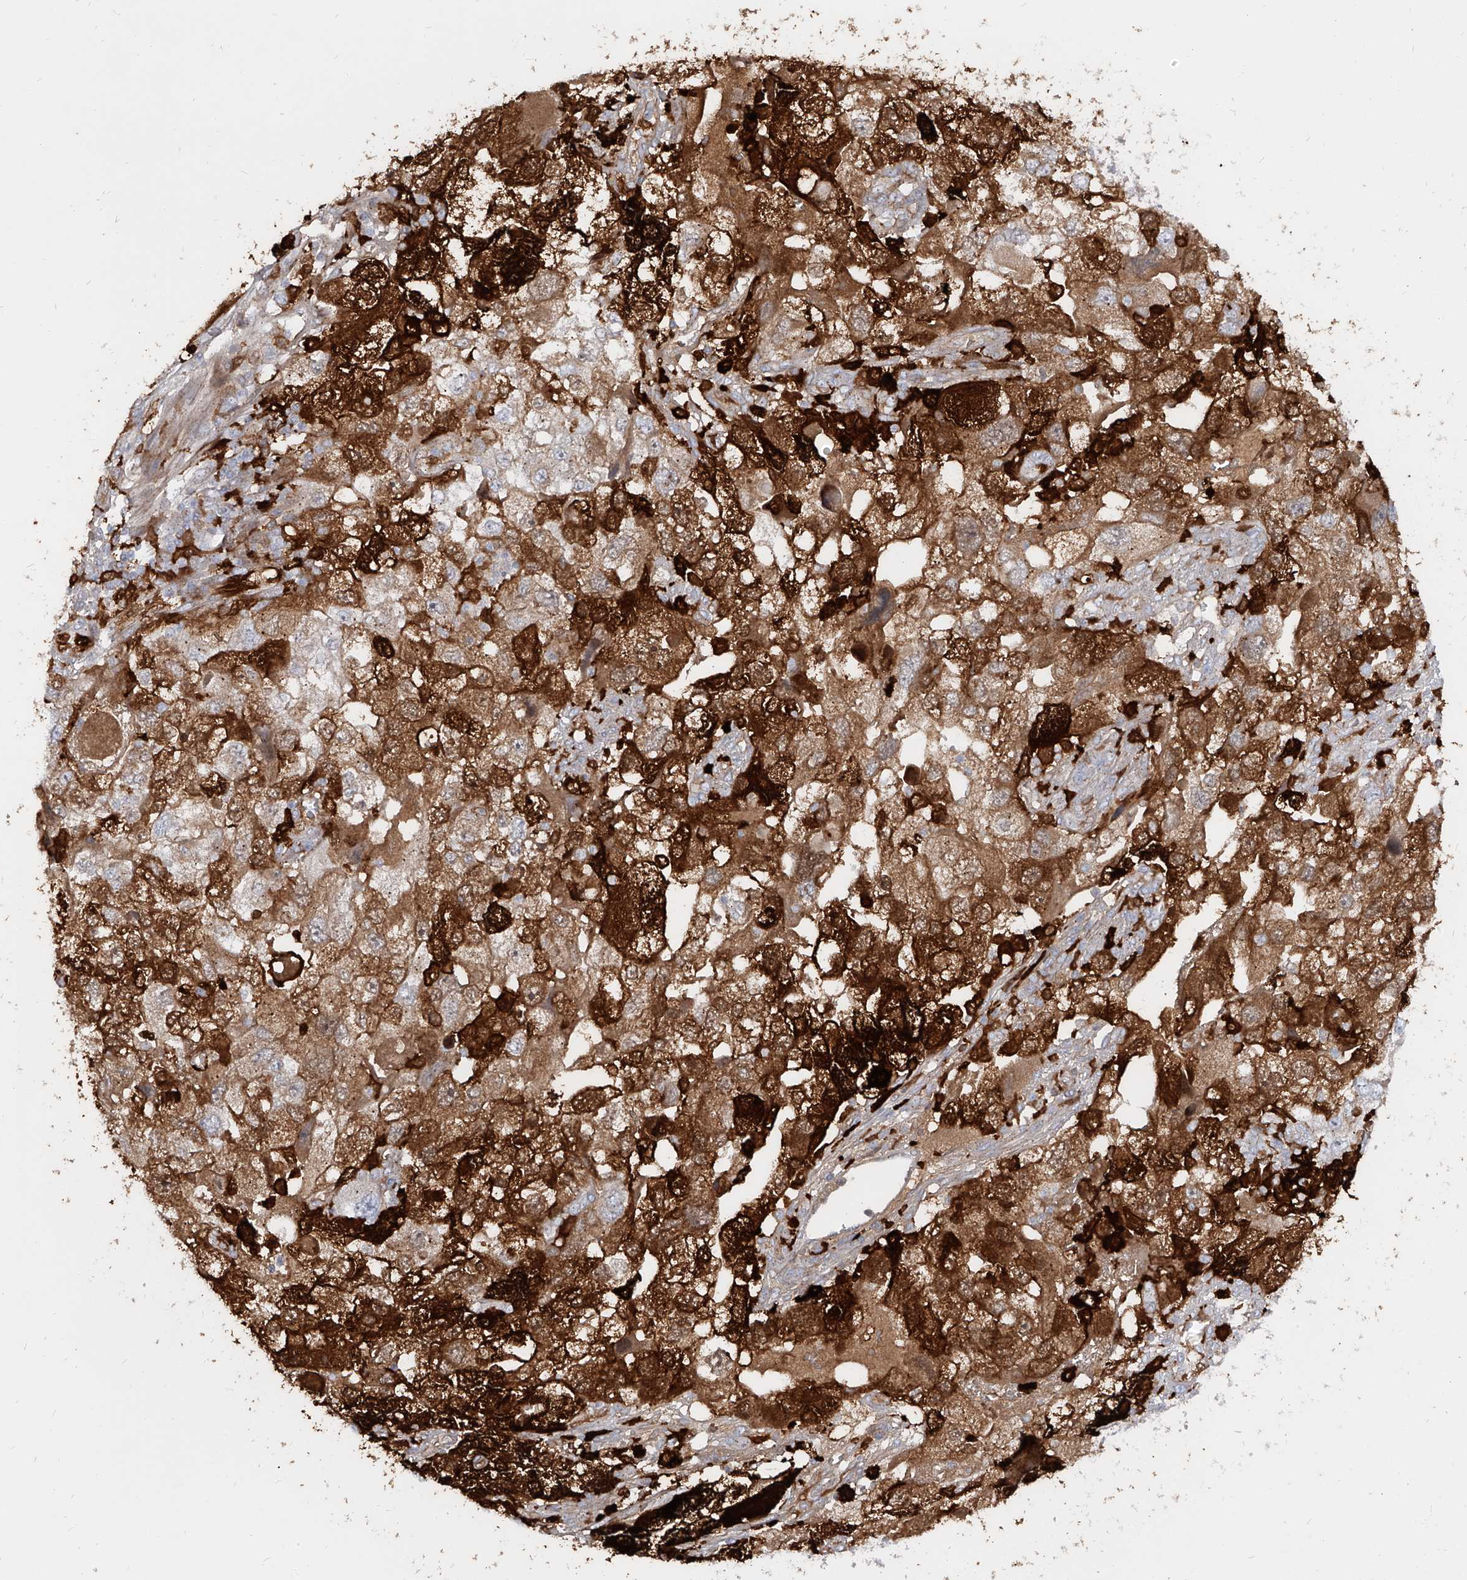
{"staining": {"intensity": "strong", "quantity": ">75%", "location": "cytoplasmic/membranous"}, "tissue": "endometrial cancer", "cell_type": "Tumor cells", "image_type": "cancer", "snomed": [{"axis": "morphology", "description": "Adenocarcinoma, NOS"}, {"axis": "topography", "description": "Endometrium"}], "caption": "Endometrial cancer (adenocarcinoma) stained for a protein displays strong cytoplasmic/membranous positivity in tumor cells. (brown staining indicates protein expression, while blue staining denotes nuclei).", "gene": "KYNU", "patient": {"sex": "female", "age": 49}}